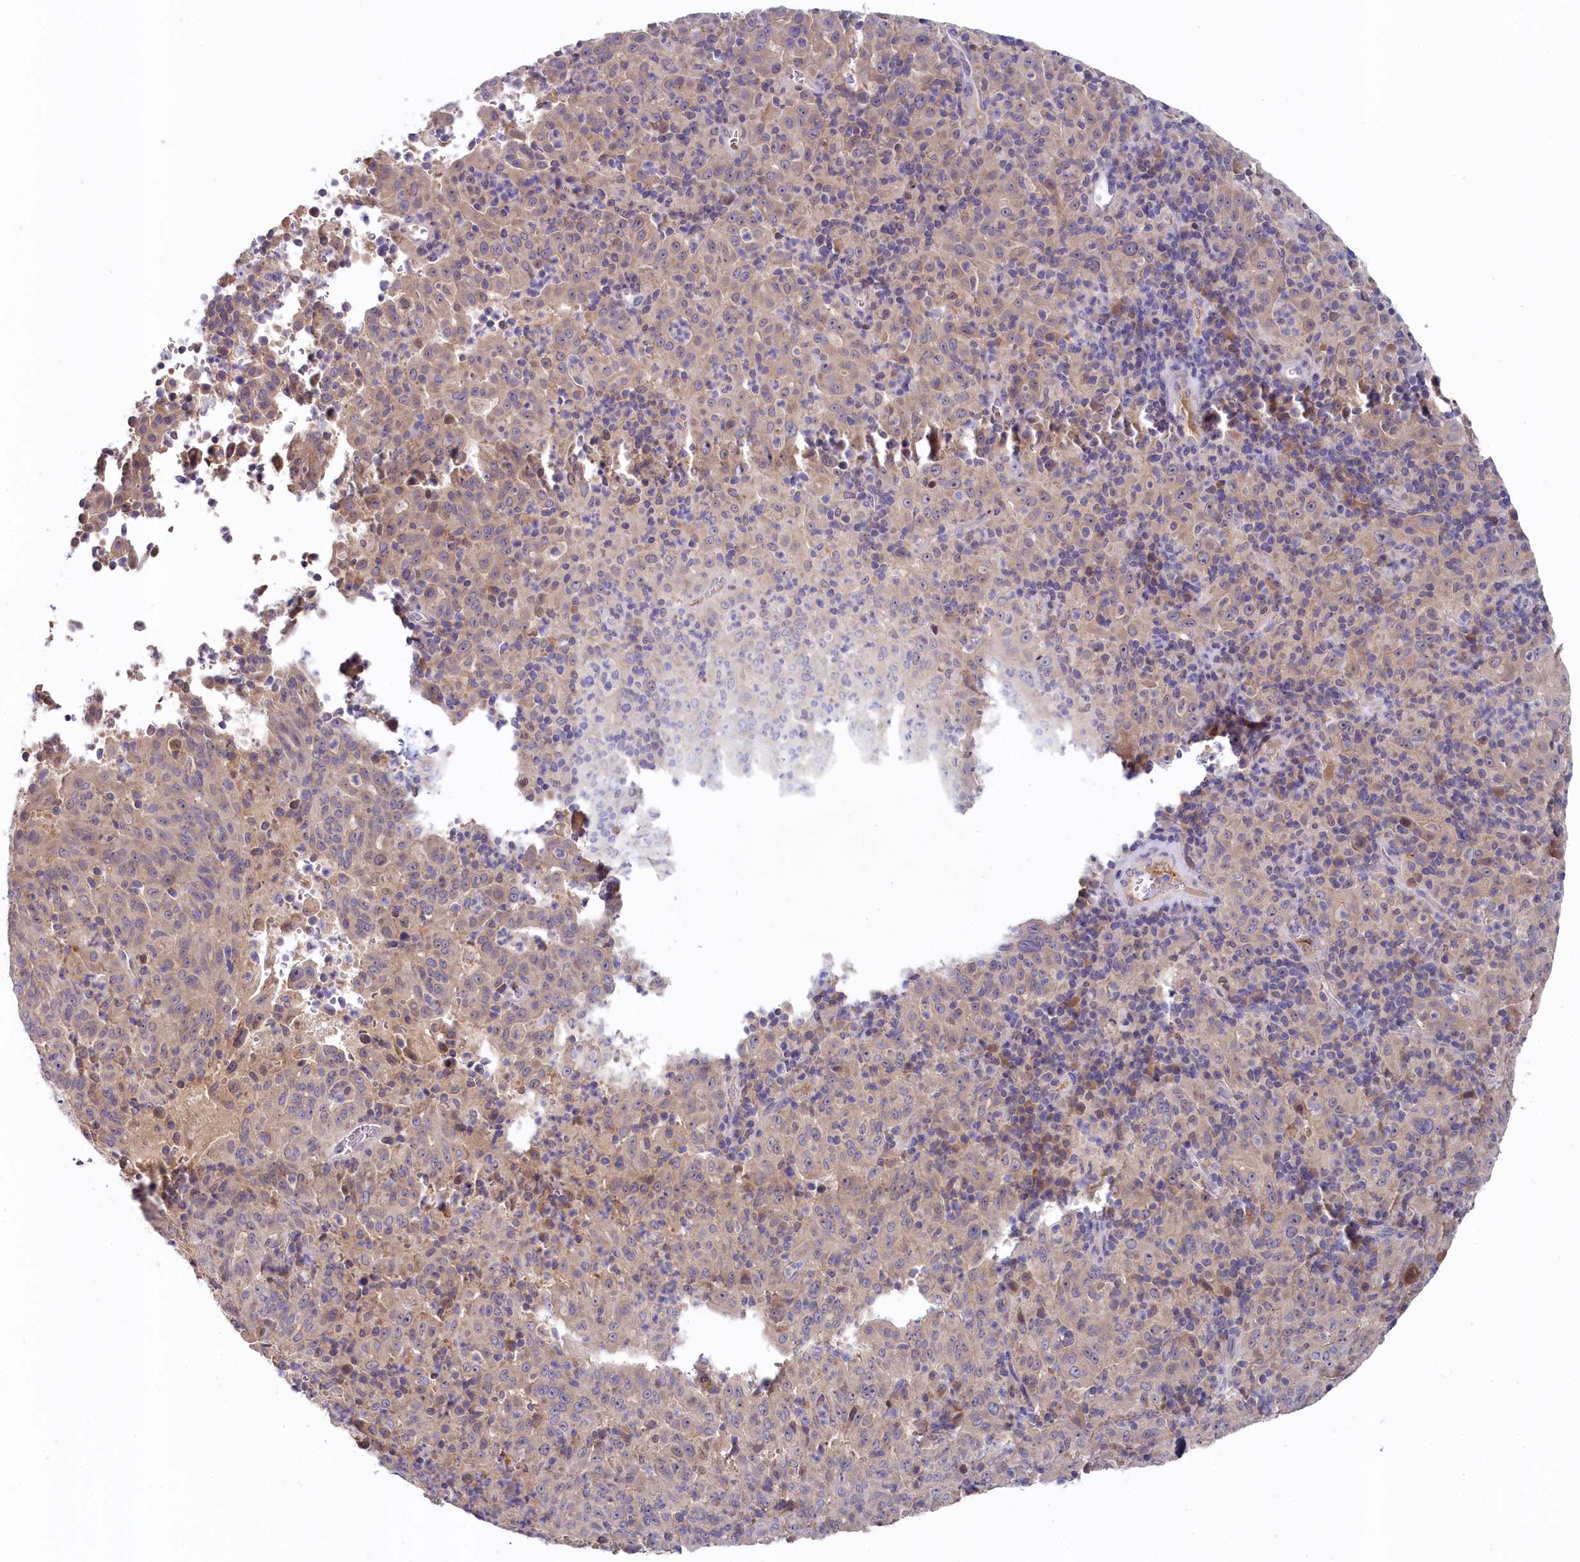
{"staining": {"intensity": "weak", "quantity": ">75%", "location": "cytoplasmic/membranous"}, "tissue": "pancreatic cancer", "cell_type": "Tumor cells", "image_type": "cancer", "snomed": [{"axis": "morphology", "description": "Adenocarcinoma, NOS"}, {"axis": "topography", "description": "Pancreas"}], "caption": "Adenocarcinoma (pancreatic) was stained to show a protein in brown. There is low levels of weak cytoplasmic/membranous staining in approximately >75% of tumor cells. (IHC, brightfield microscopy, high magnification).", "gene": "SPINK9", "patient": {"sex": "male", "age": 63}}